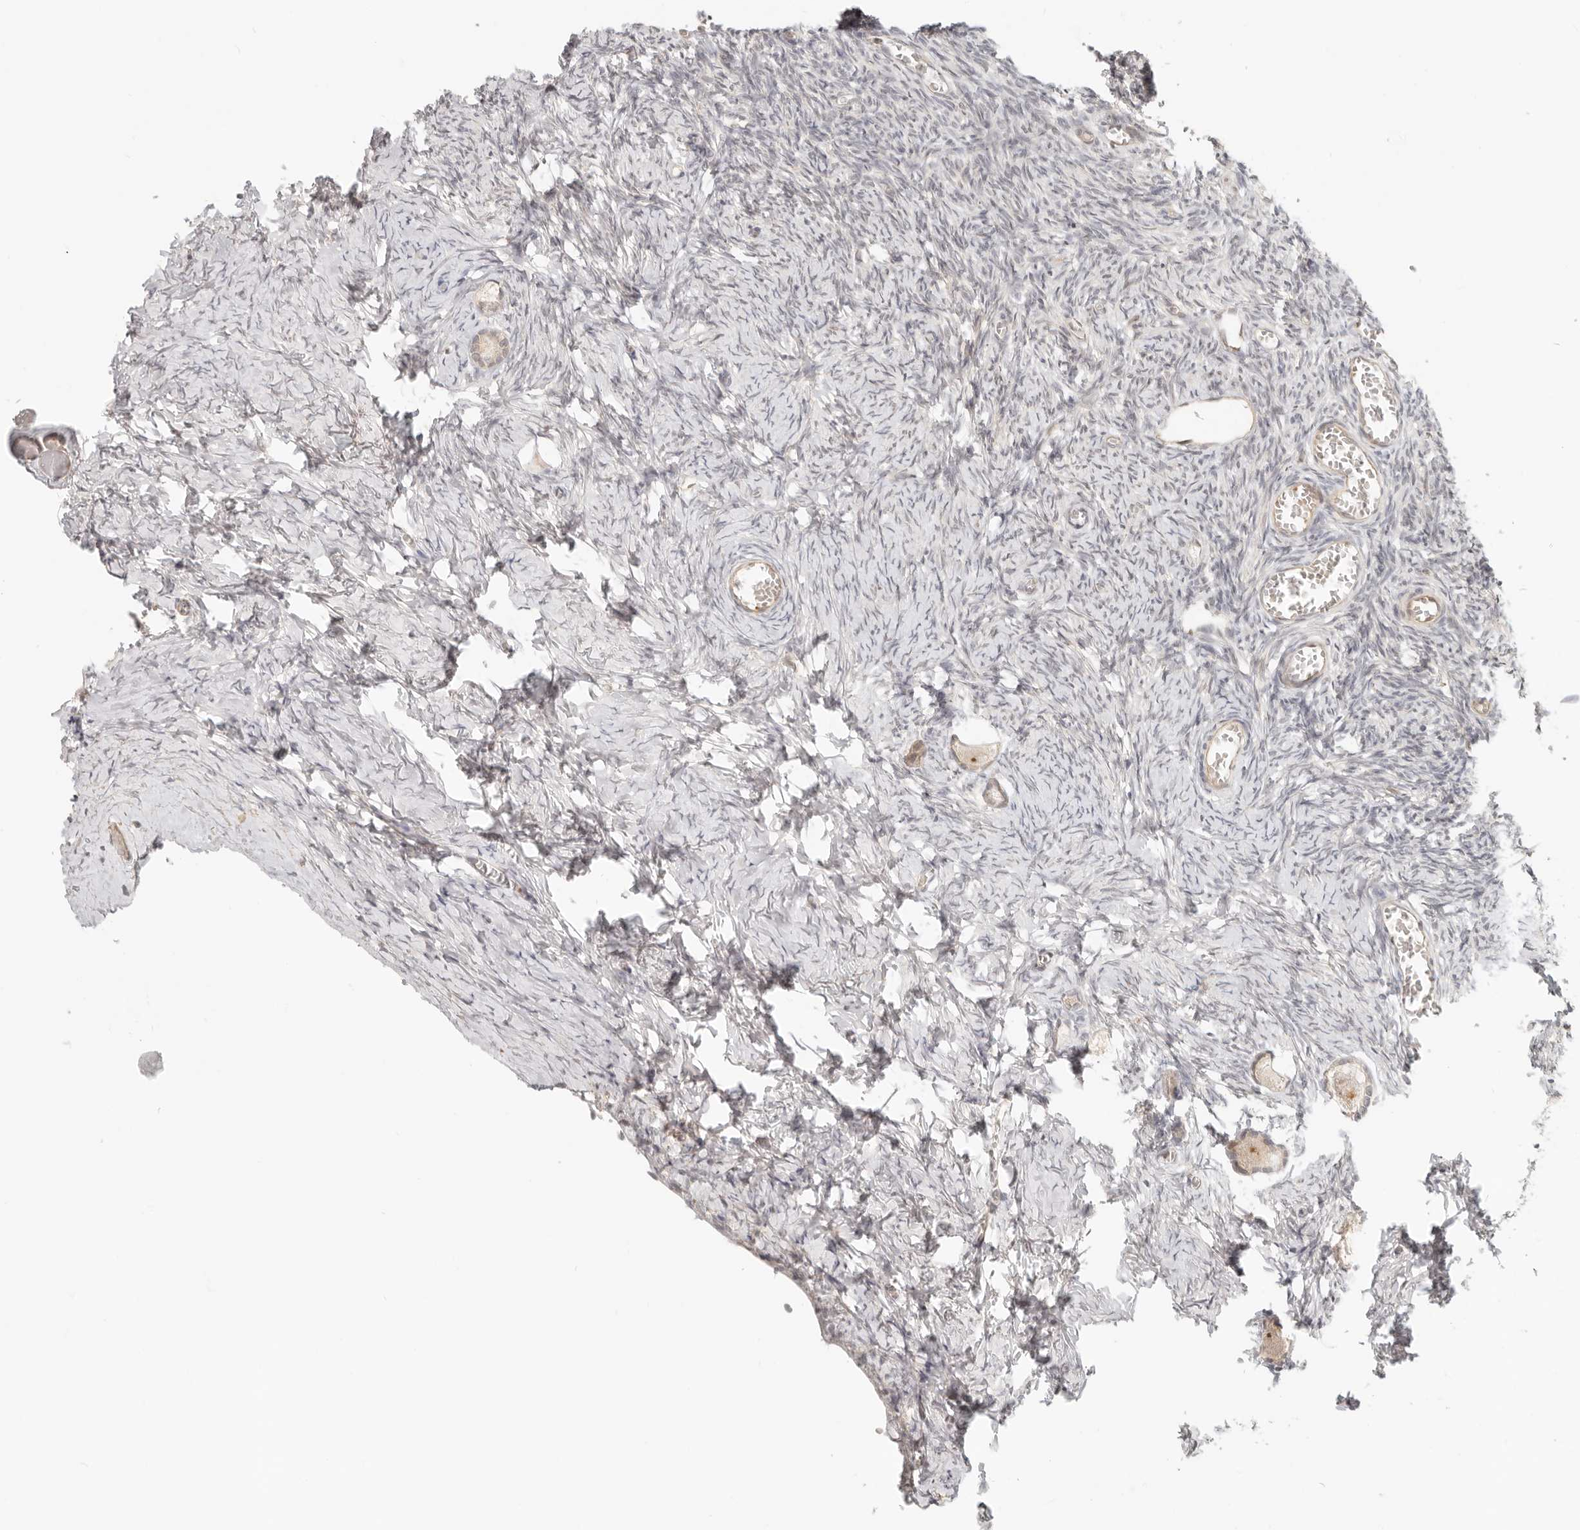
{"staining": {"intensity": "moderate", "quantity": "25%-75%", "location": "nuclear"}, "tissue": "ovary", "cell_type": "Follicle cells", "image_type": "normal", "snomed": [{"axis": "morphology", "description": "Normal tissue, NOS"}, {"axis": "topography", "description": "Ovary"}], "caption": "A histopathology image showing moderate nuclear expression in approximately 25%-75% of follicle cells in unremarkable ovary, as visualized by brown immunohistochemical staining.", "gene": "TUFT1", "patient": {"sex": "female", "age": 27}}